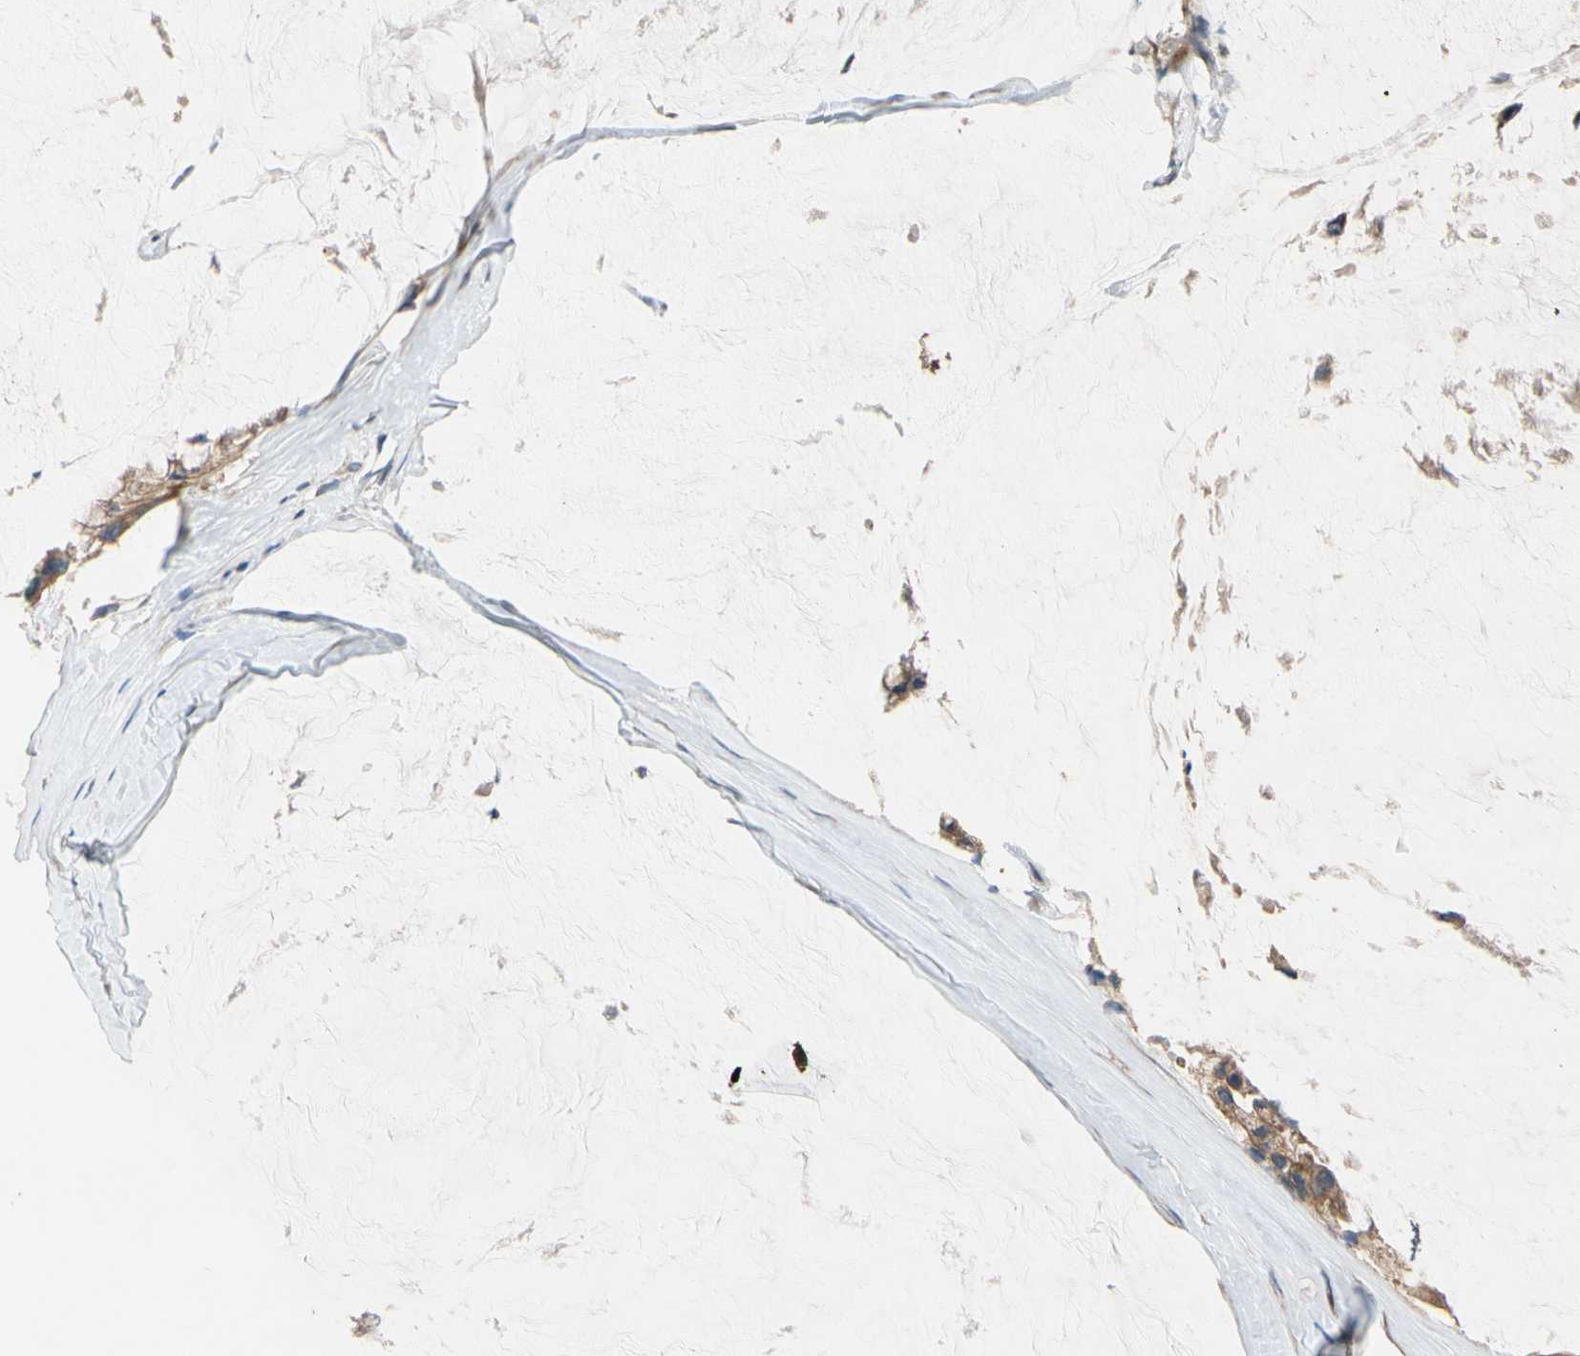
{"staining": {"intensity": "moderate", "quantity": ">75%", "location": "cytoplasmic/membranous"}, "tissue": "ovarian cancer", "cell_type": "Tumor cells", "image_type": "cancer", "snomed": [{"axis": "morphology", "description": "Cystadenocarcinoma, mucinous, NOS"}, {"axis": "topography", "description": "Ovary"}], "caption": "Human ovarian cancer (mucinous cystadenocarcinoma) stained for a protein (brown) demonstrates moderate cytoplasmic/membranous positive staining in approximately >75% of tumor cells.", "gene": "MBTPS2", "patient": {"sex": "female", "age": 39}}